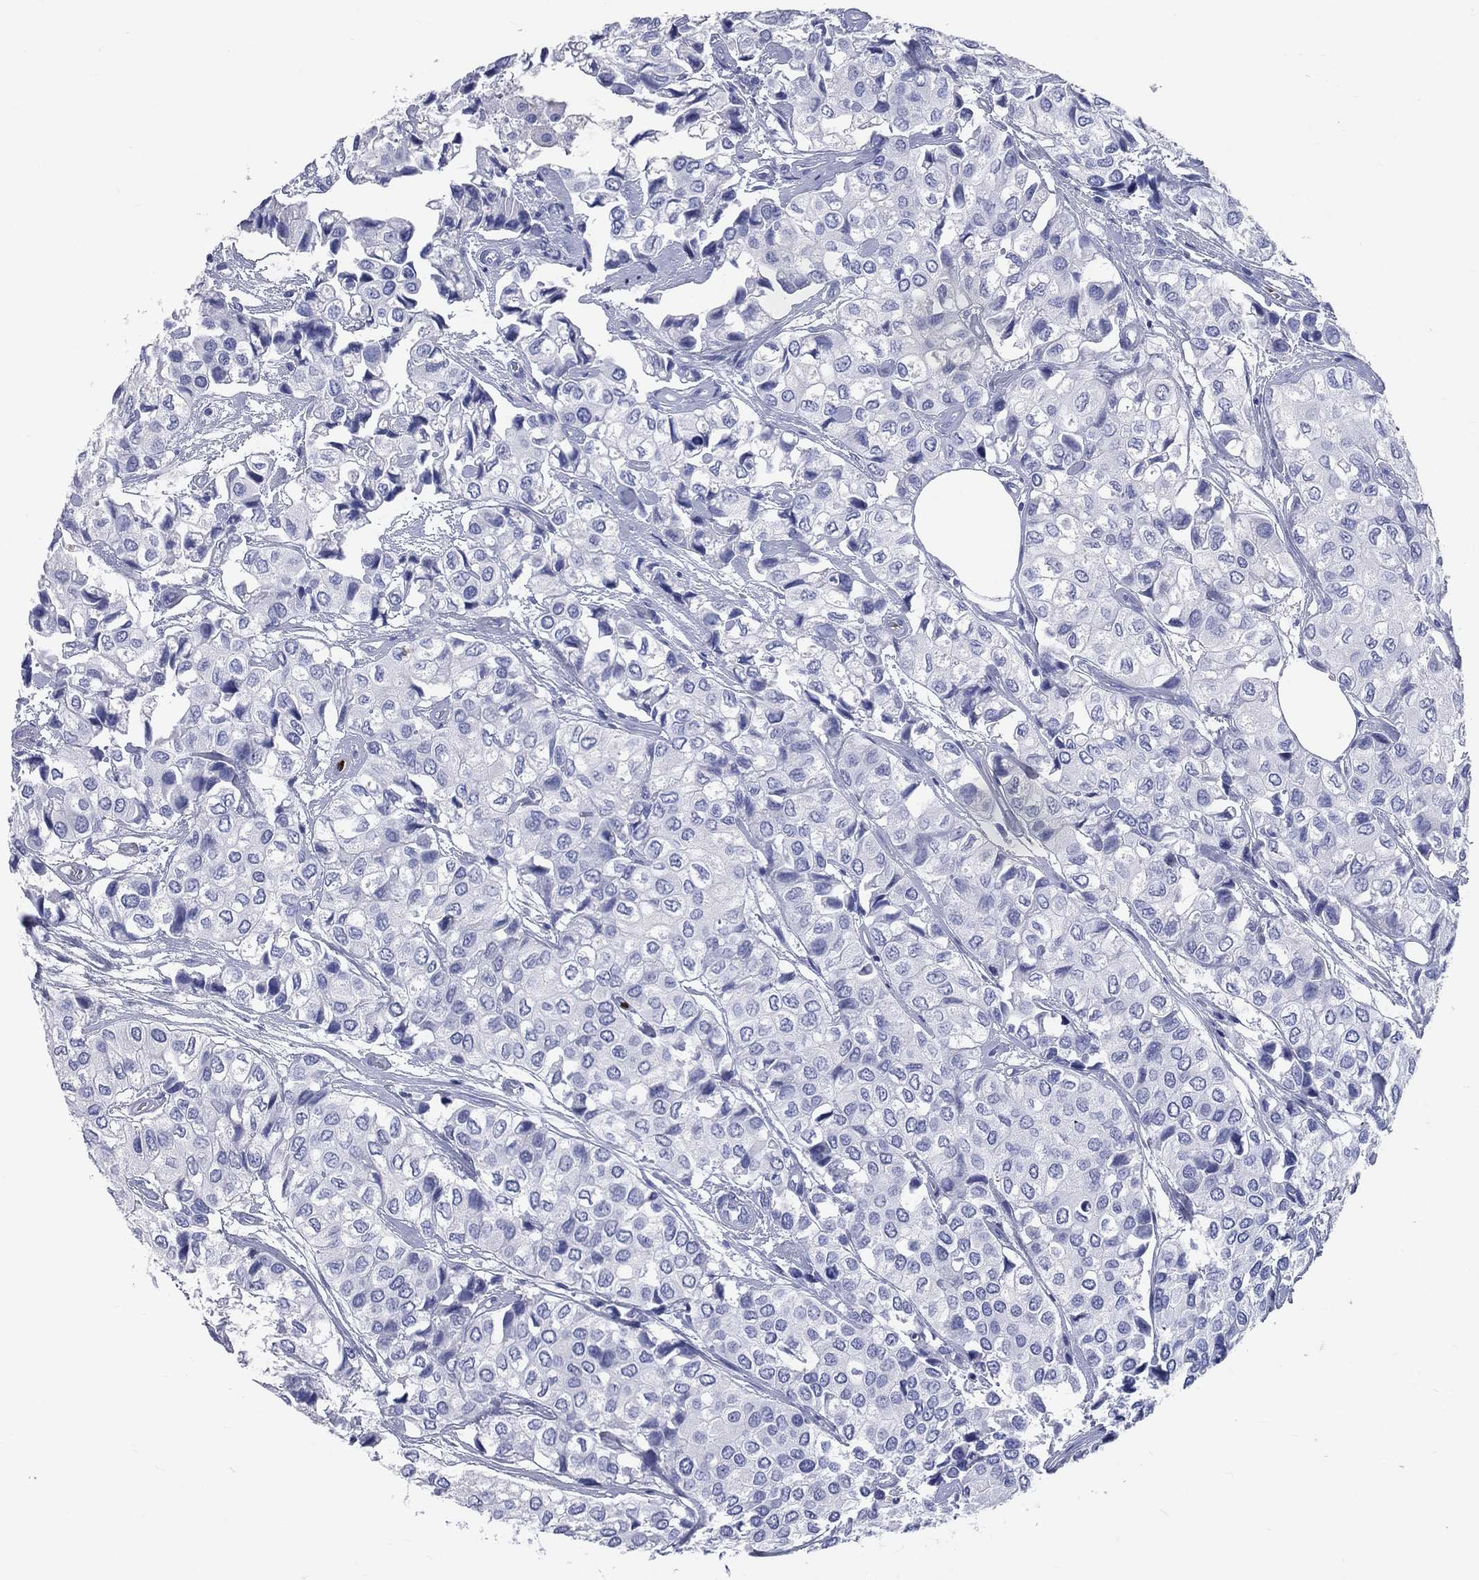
{"staining": {"intensity": "negative", "quantity": "none", "location": "none"}, "tissue": "urothelial cancer", "cell_type": "Tumor cells", "image_type": "cancer", "snomed": [{"axis": "morphology", "description": "Urothelial carcinoma, High grade"}, {"axis": "topography", "description": "Urinary bladder"}], "caption": "Immunohistochemical staining of human urothelial cancer demonstrates no significant staining in tumor cells.", "gene": "PGLYRP1", "patient": {"sex": "male", "age": 73}}